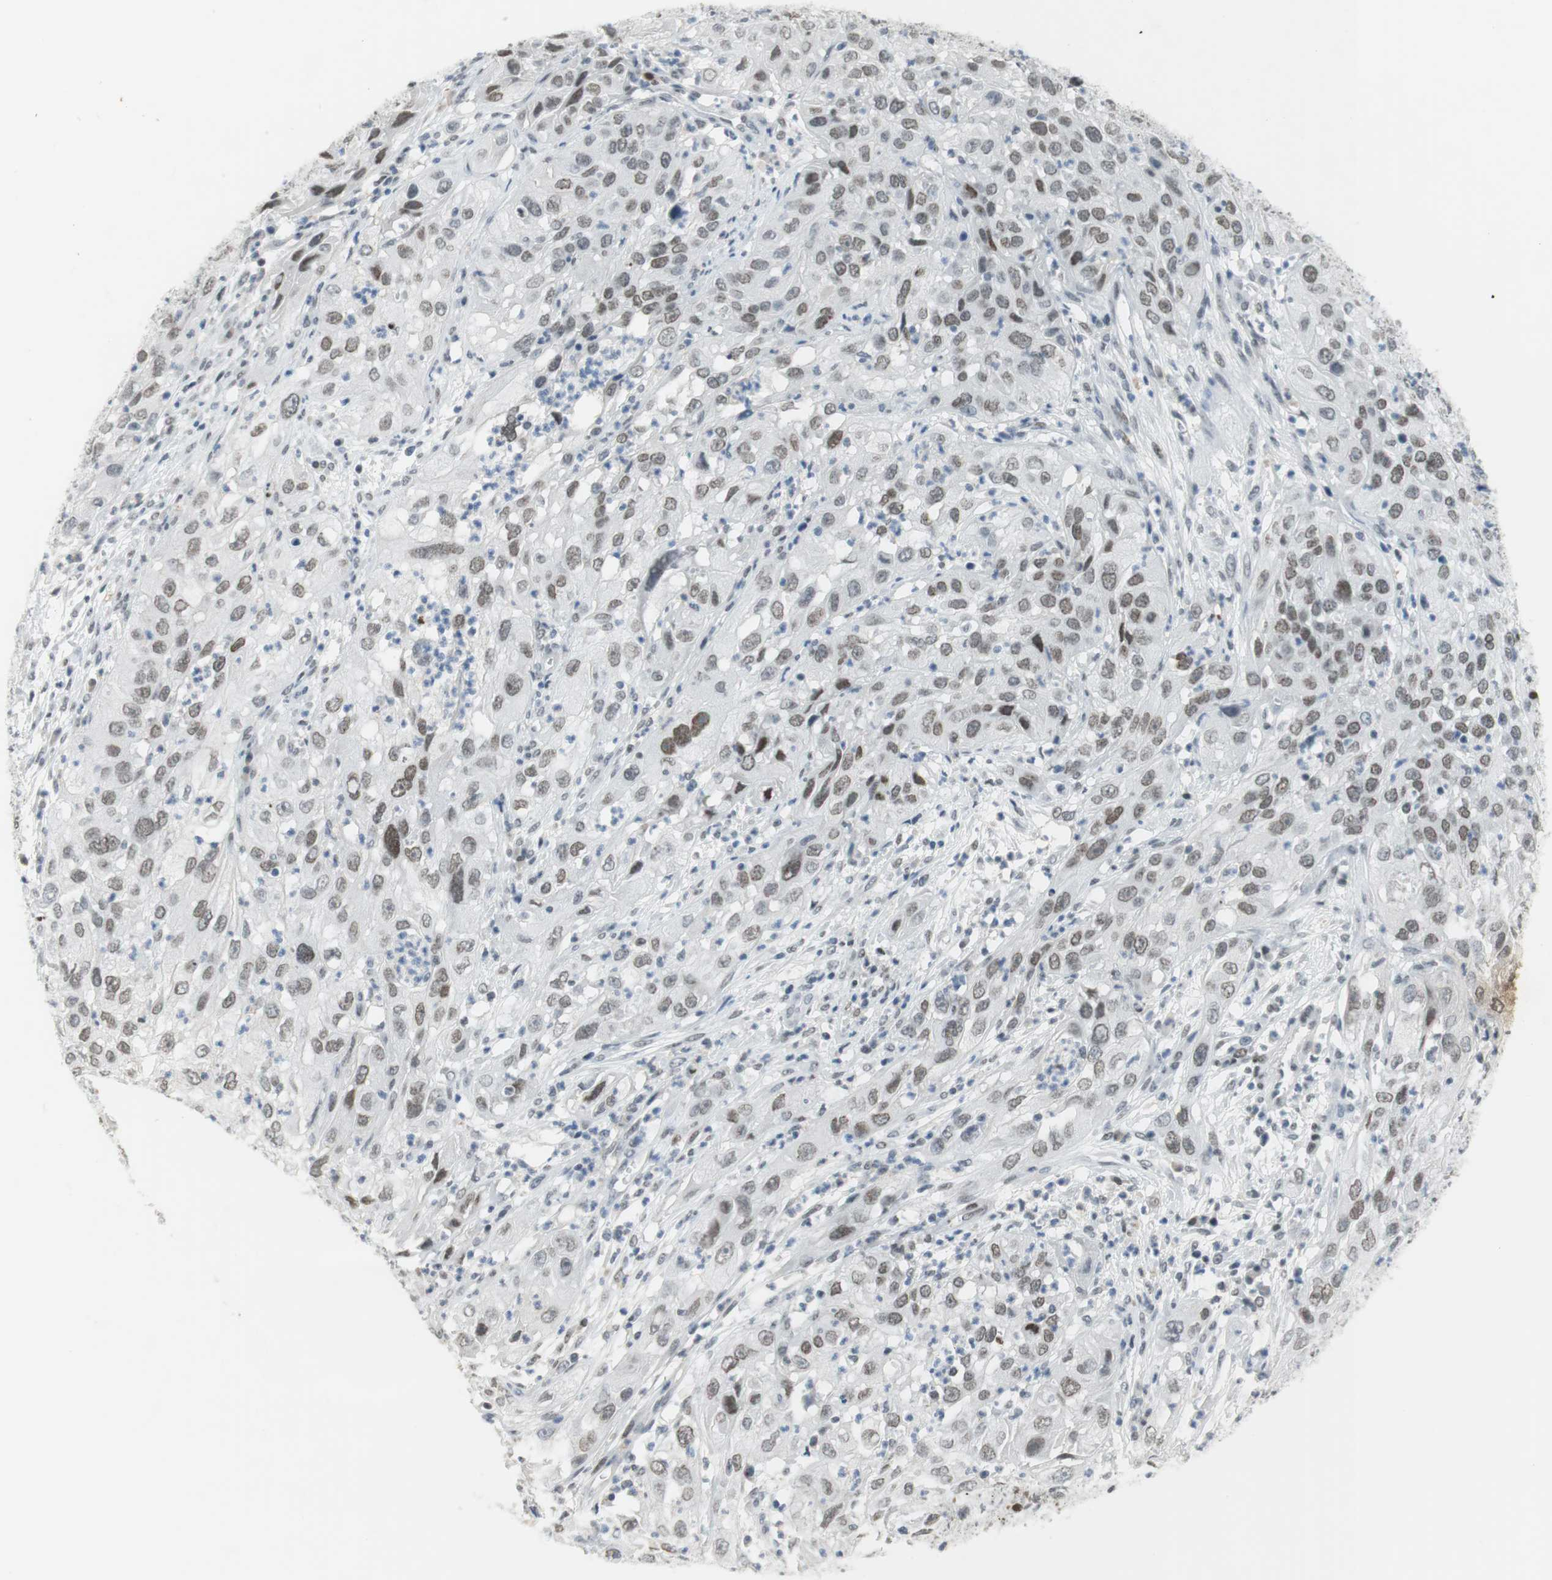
{"staining": {"intensity": "weak", "quantity": ">75%", "location": "nuclear"}, "tissue": "cervical cancer", "cell_type": "Tumor cells", "image_type": "cancer", "snomed": [{"axis": "morphology", "description": "Squamous cell carcinoma, NOS"}, {"axis": "topography", "description": "Cervix"}], "caption": "High-power microscopy captured an immunohistochemistry image of squamous cell carcinoma (cervical), revealing weak nuclear staining in about >75% of tumor cells. Using DAB (brown) and hematoxylin (blue) stains, captured at high magnification using brightfield microscopy.", "gene": "BMI1", "patient": {"sex": "female", "age": 32}}